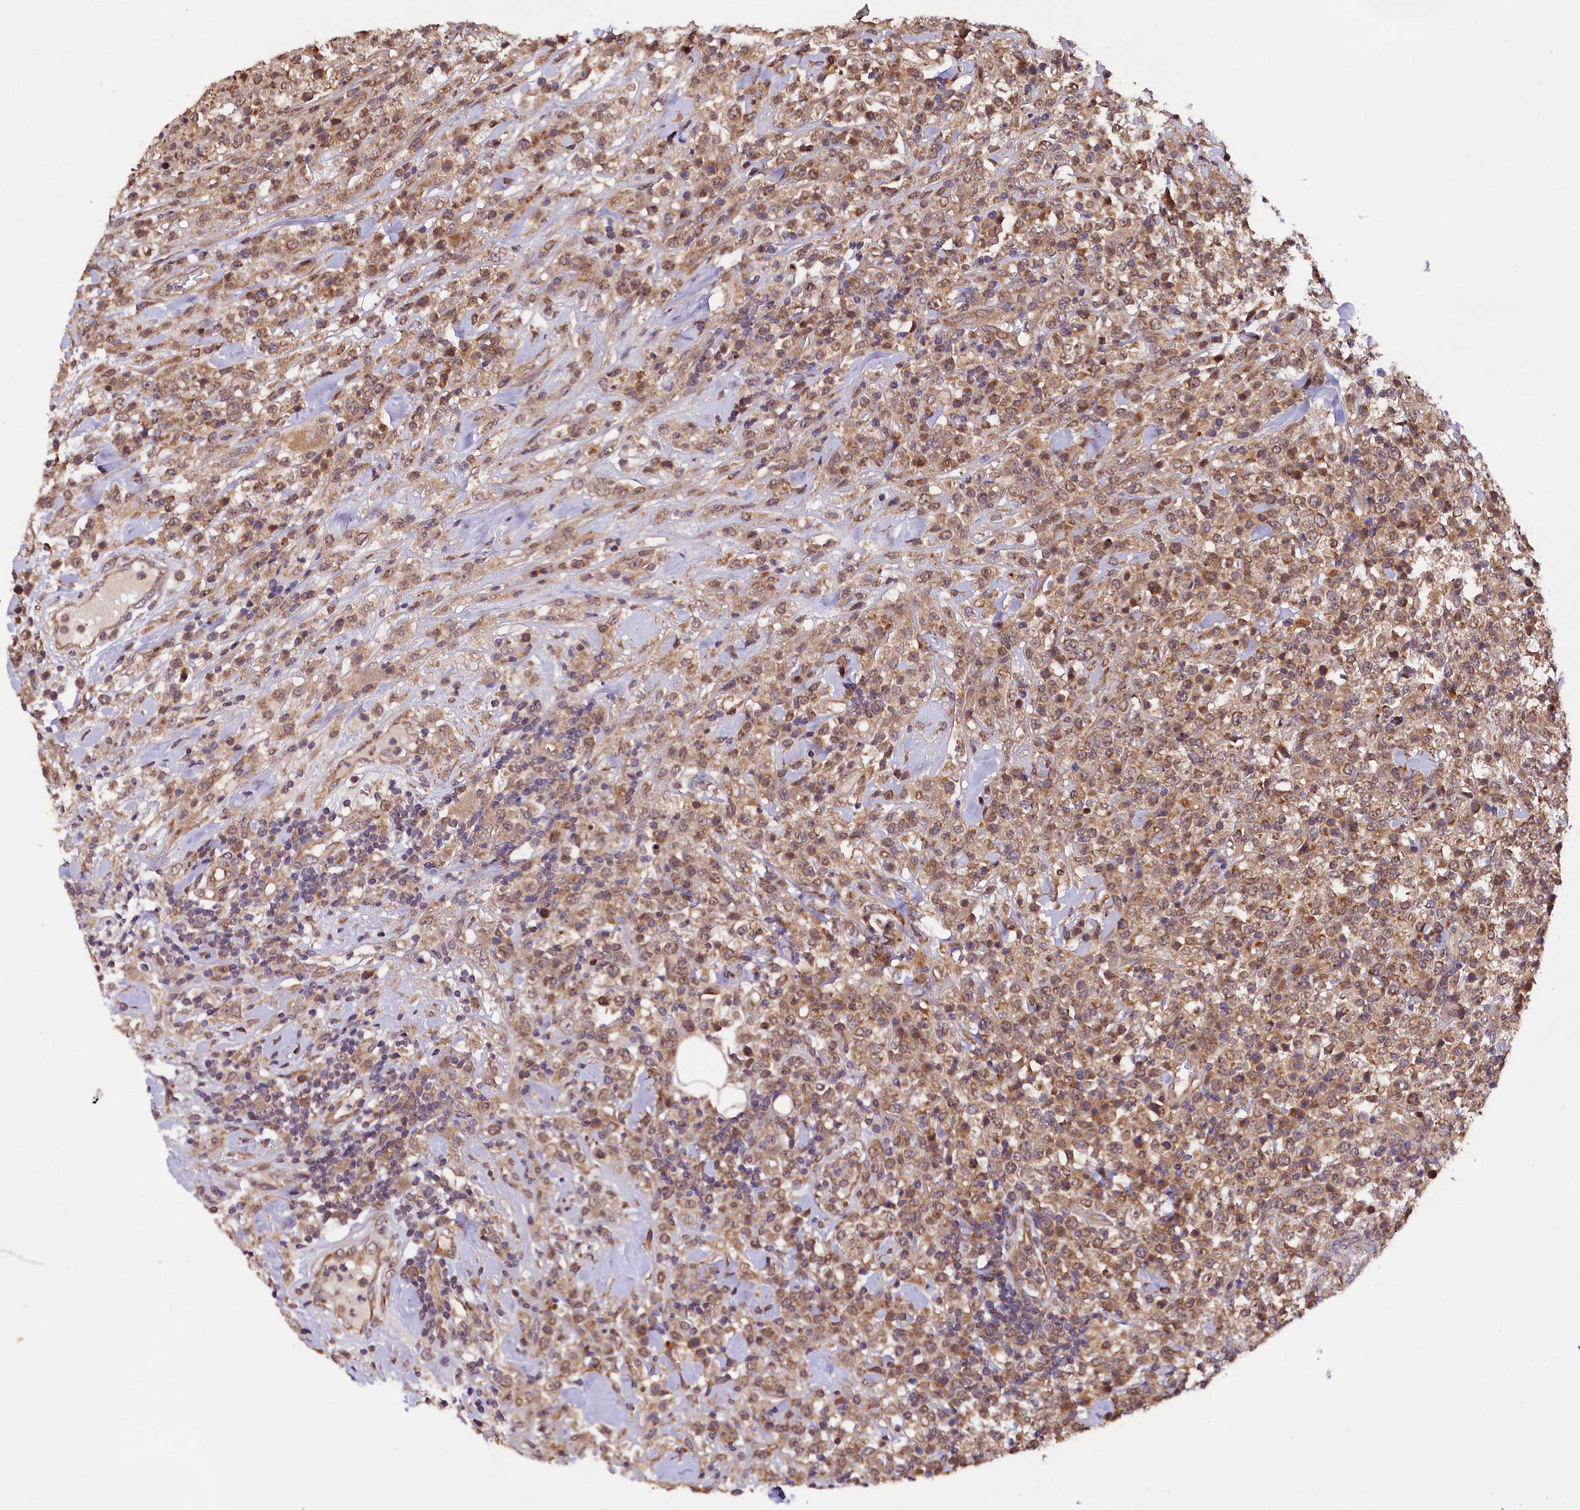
{"staining": {"intensity": "moderate", "quantity": "25%-75%", "location": "cytoplasmic/membranous"}, "tissue": "lymphoma", "cell_type": "Tumor cells", "image_type": "cancer", "snomed": [{"axis": "morphology", "description": "Malignant lymphoma, non-Hodgkin's type, High grade"}, {"axis": "topography", "description": "Colon"}], "caption": "A brown stain shows moderate cytoplasmic/membranous staining of a protein in human malignant lymphoma, non-Hodgkin's type (high-grade) tumor cells. Using DAB (3,3'-diaminobenzidine) (brown) and hematoxylin (blue) stains, captured at high magnification using brightfield microscopy.", "gene": "DOHH", "patient": {"sex": "female", "age": 53}}